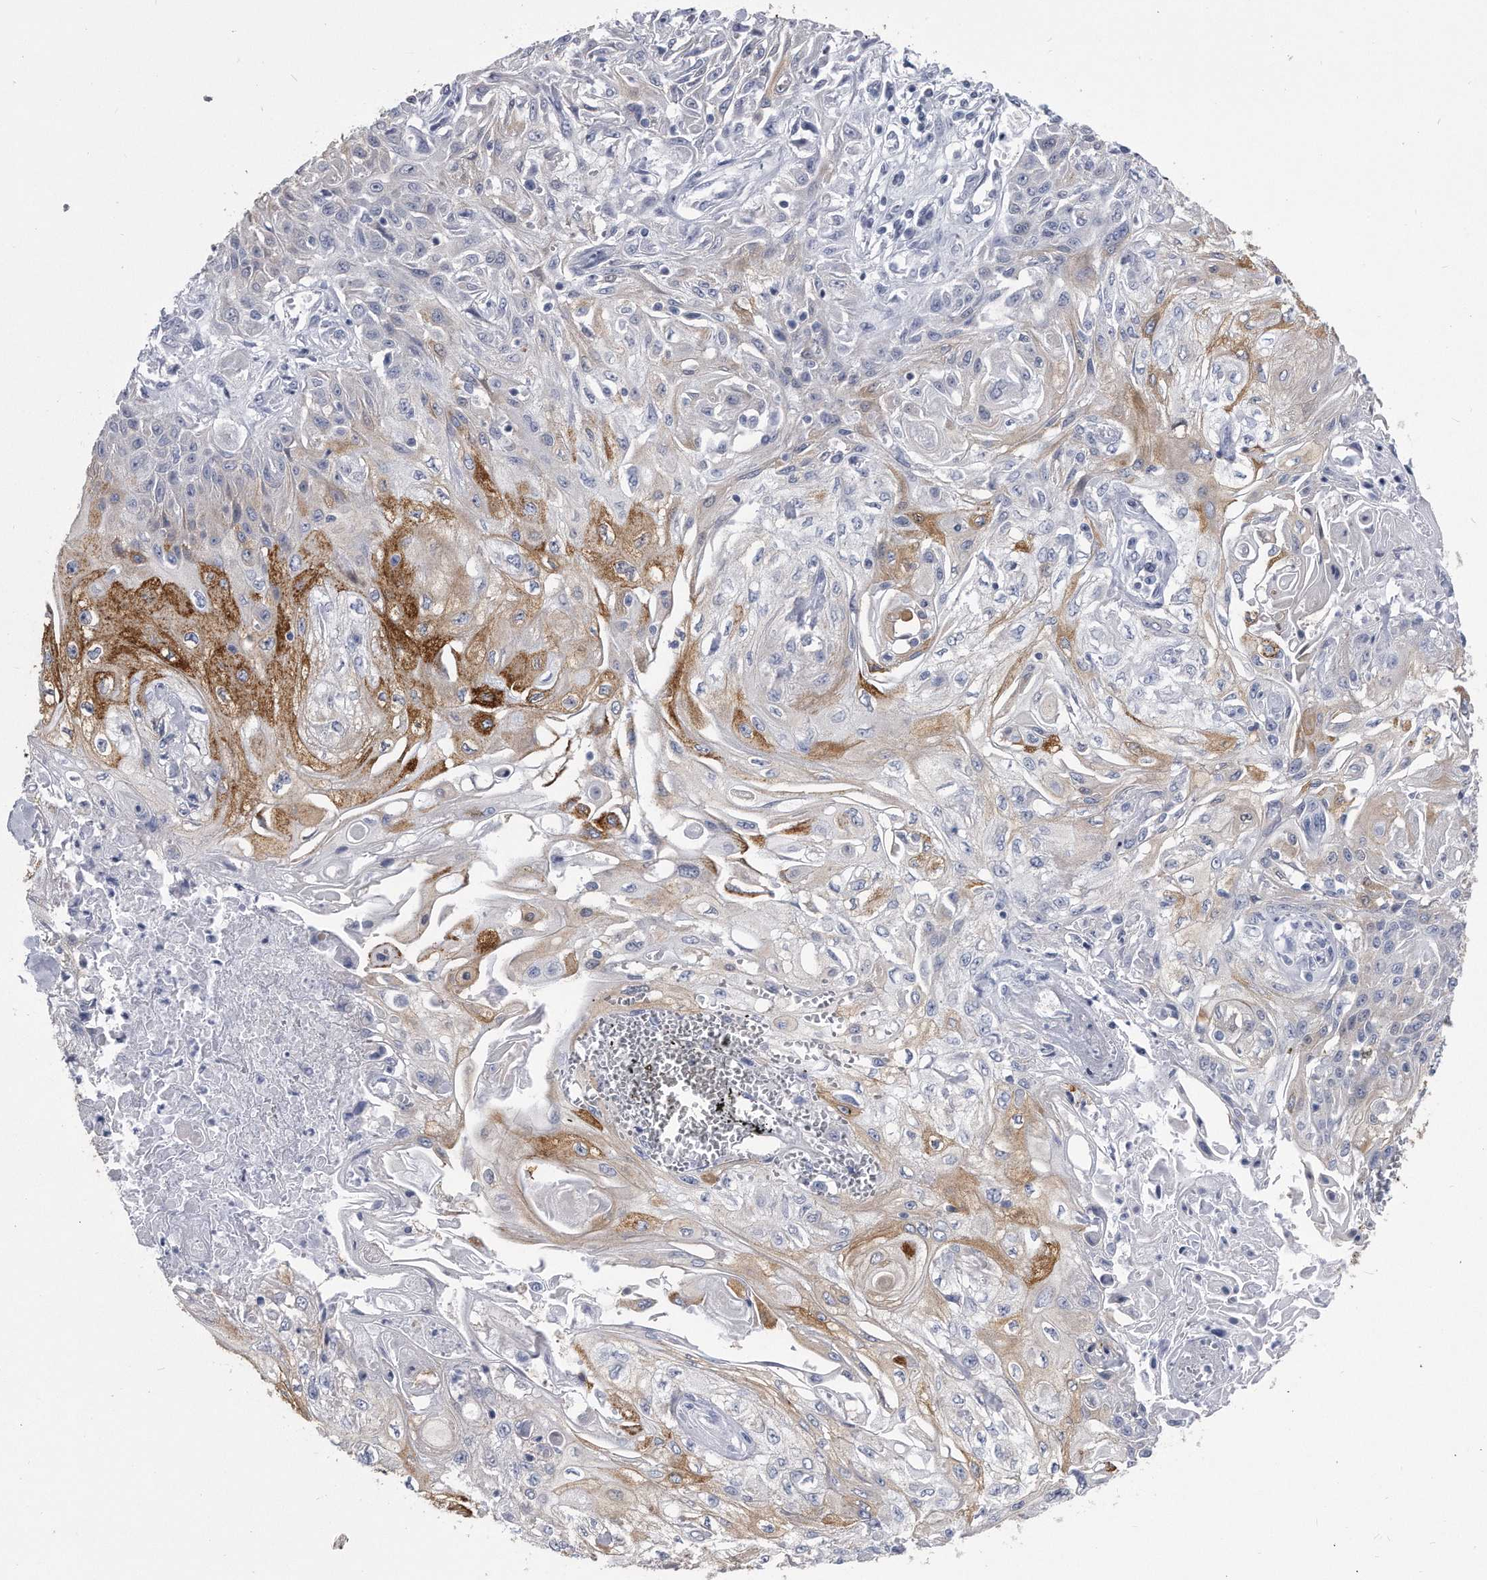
{"staining": {"intensity": "strong", "quantity": "<25%", "location": "cytoplasmic/membranous"}, "tissue": "skin cancer", "cell_type": "Tumor cells", "image_type": "cancer", "snomed": [{"axis": "morphology", "description": "Squamous cell carcinoma, NOS"}, {"axis": "morphology", "description": "Squamous cell carcinoma, metastatic, NOS"}, {"axis": "topography", "description": "Skin"}, {"axis": "topography", "description": "Lymph node"}], "caption": "About <25% of tumor cells in skin cancer demonstrate strong cytoplasmic/membranous protein positivity as visualized by brown immunohistochemical staining.", "gene": "PYGB", "patient": {"sex": "male", "age": 75}}